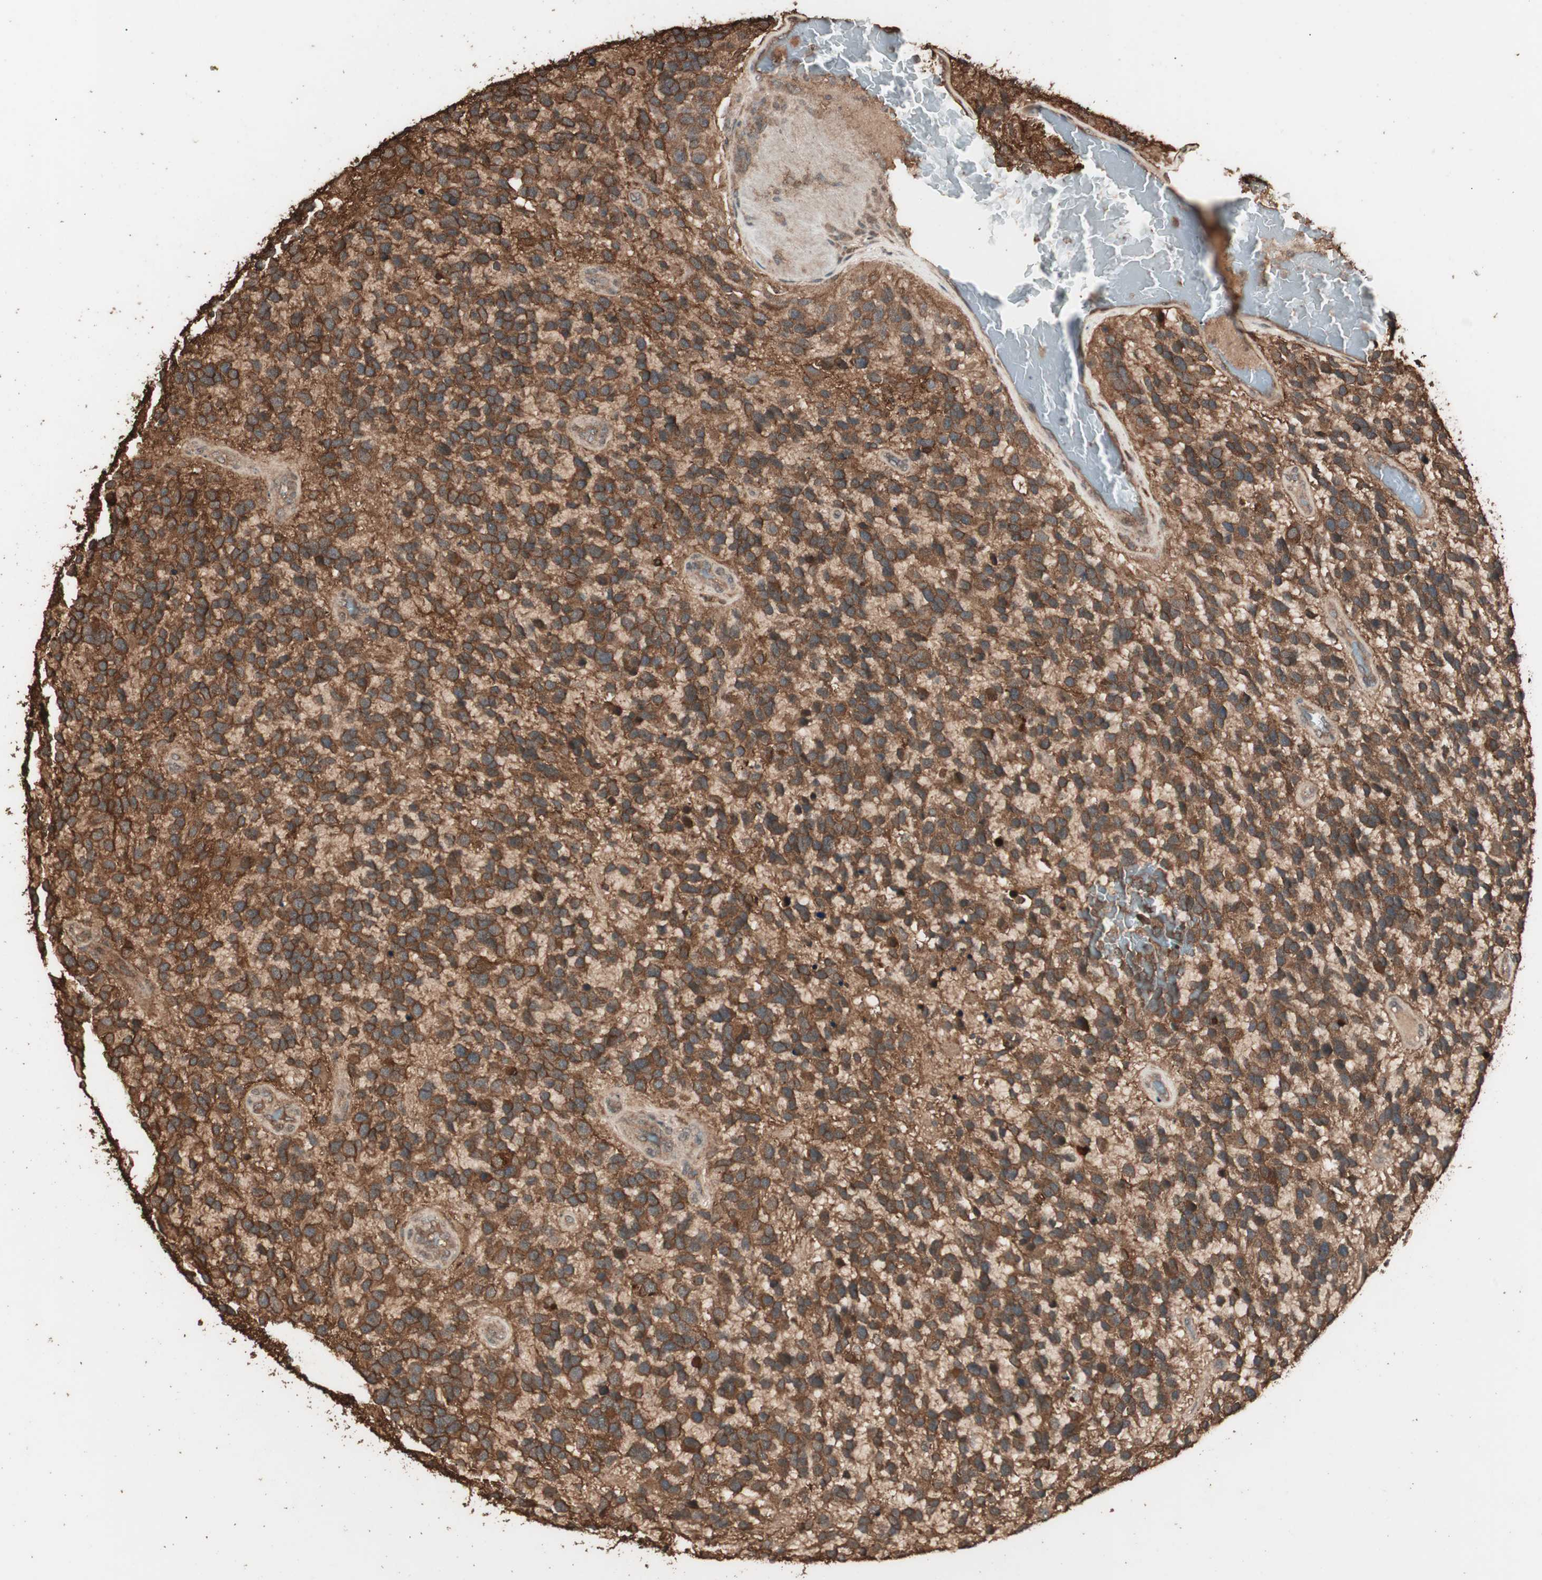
{"staining": {"intensity": "strong", "quantity": ">75%", "location": "cytoplasmic/membranous"}, "tissue": "glioma", "cell_type": "Tumor cells", "image_type": "cancer", "snomed": [{"axis": "morphology", "description": "Glioma, malignant, High grade"}, {"axis": "topography", "description": "Brain"}], "caption": "An IHC micrograph of neoplastic tissue is shown. Protein staining in brown highlights strong cytoplasmic/membranous positivity in glioma within tumor cells.", "gene": "CCN4", "patient": {"sex": "female", "age": 58}}